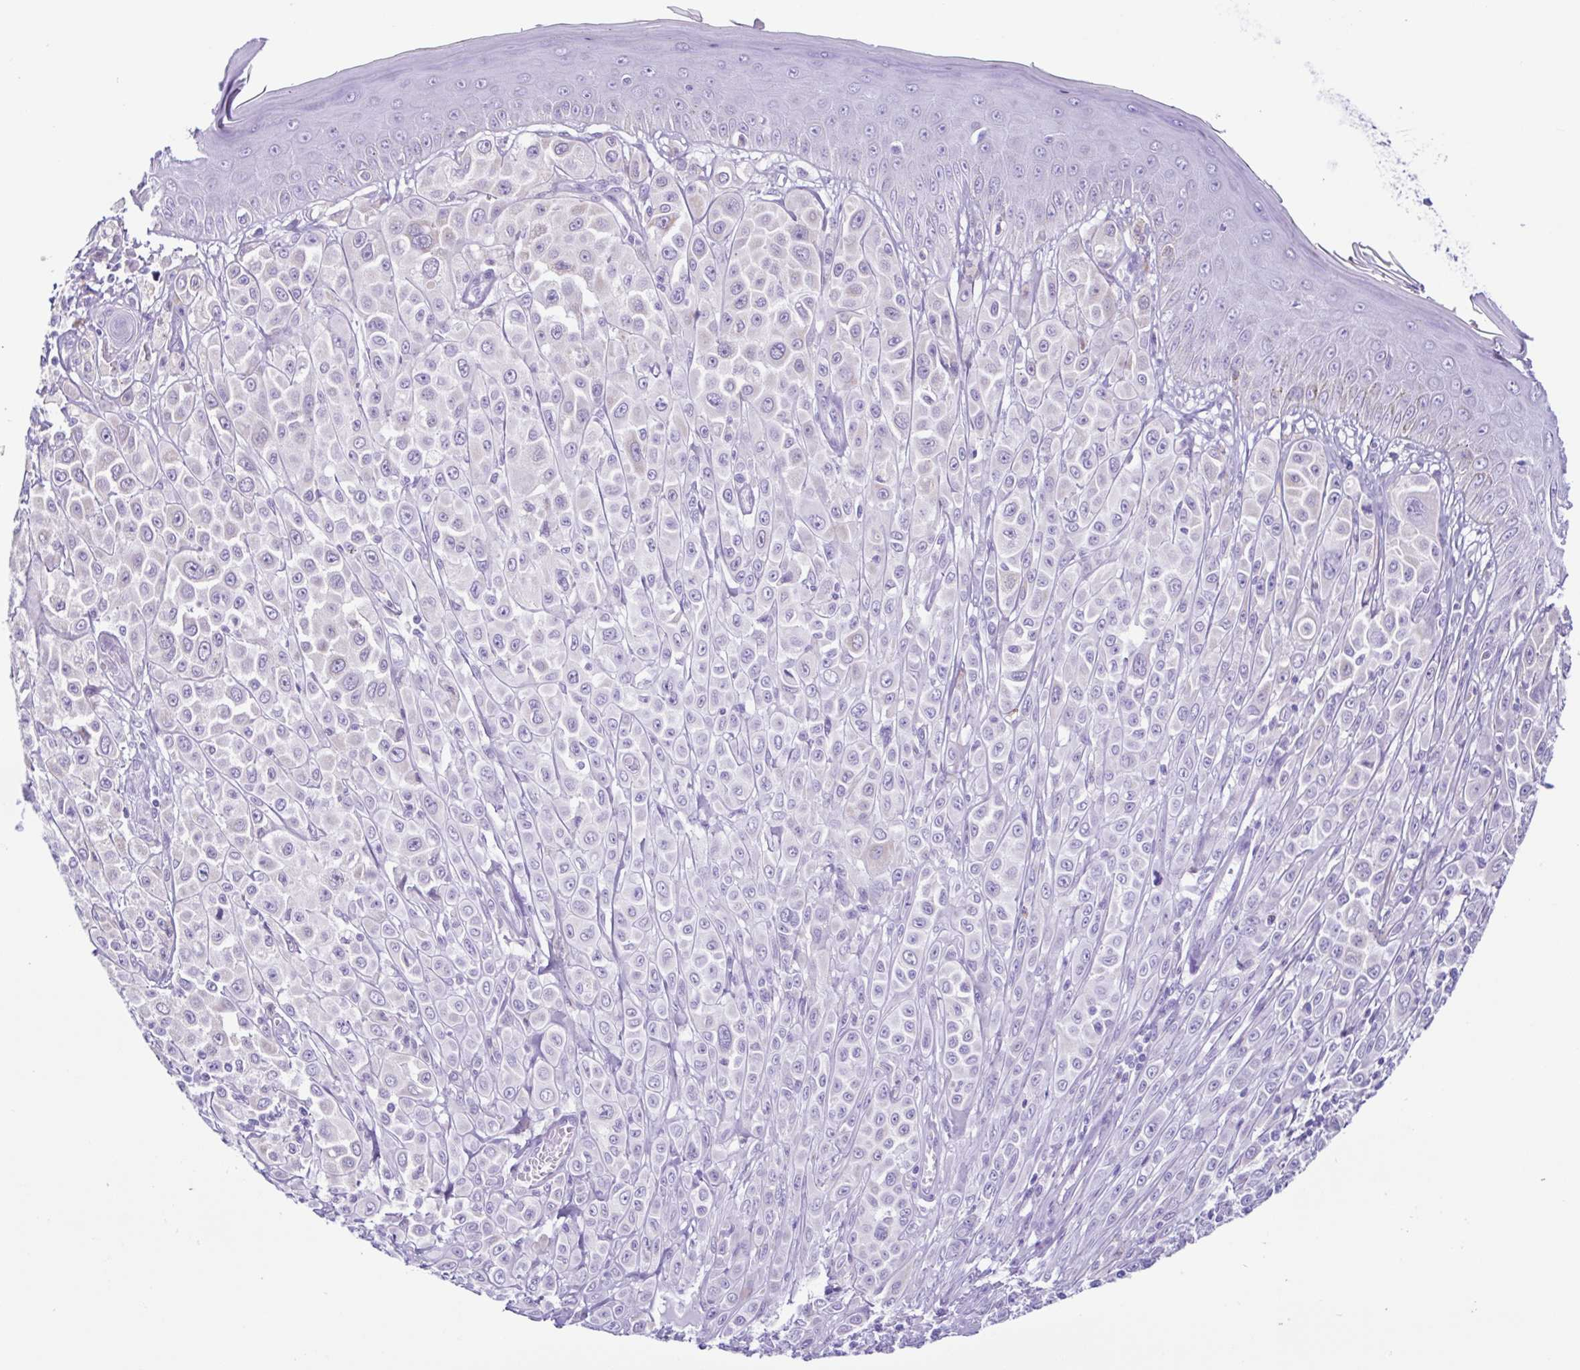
{"staining": {"intensity": "negative", "quantity": "none", "location": "none"}, "tissue": "melanoma", "cell_type": "Tumor cells", "image_type": "cancer", "snomed": [{"axis": "morphology", "description": "Malignant melanoma, NOS"}, {"axis": "topography", "description": "Skin"}], "caption": "A histopathology image of melanoma stained for a protein shows no brown staining in tumor cells. The staining is performed using DAB brown chromogen with nuclei counter-stained in using hematoxylin.", "gene": "ACTRT3", "patient": {"sex": "male", "age": 67}}